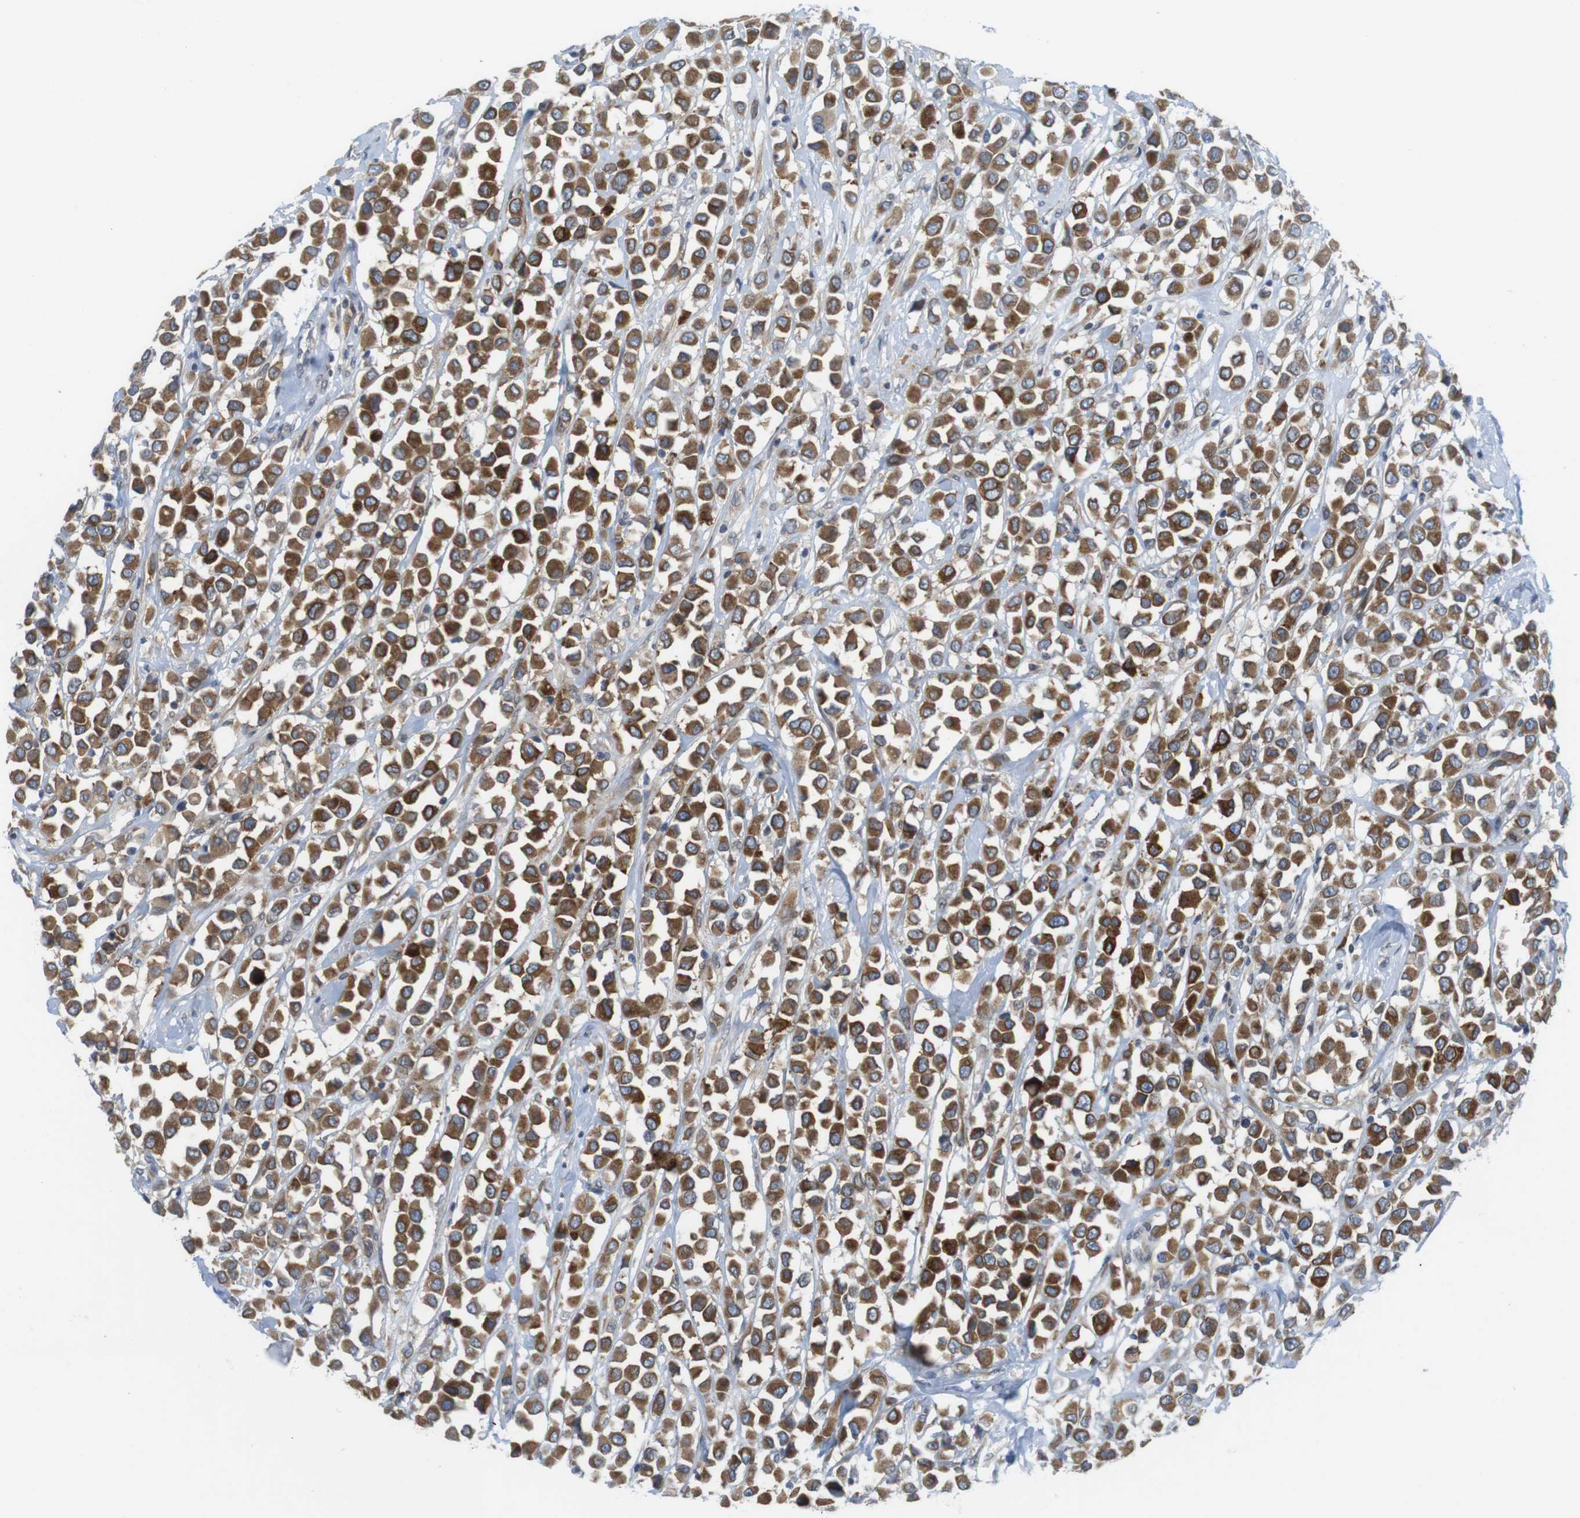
{"staining": {"intensity": "moderate", "quantity": ">75%", "location": "cytoplasmic/membranous"}, "tissue": "breast cancer", "cell_type": "Tumor cells", "image_type": "cancer", "snomed": [{"axis": "morphology", "description": "Duct carcinoma"}, {"axis": "topography", "description": "Breast"}], "caption": "Breast invasive ductal carcinoma tissue reveals moderate cytoplasmic/membranous expression in approximately >75% of tumor cells (Brightfield microscopy of DAB IHC at high magnification).", "gene": "ERGIC3", "patient": {"sex": "female", "age": 61}}